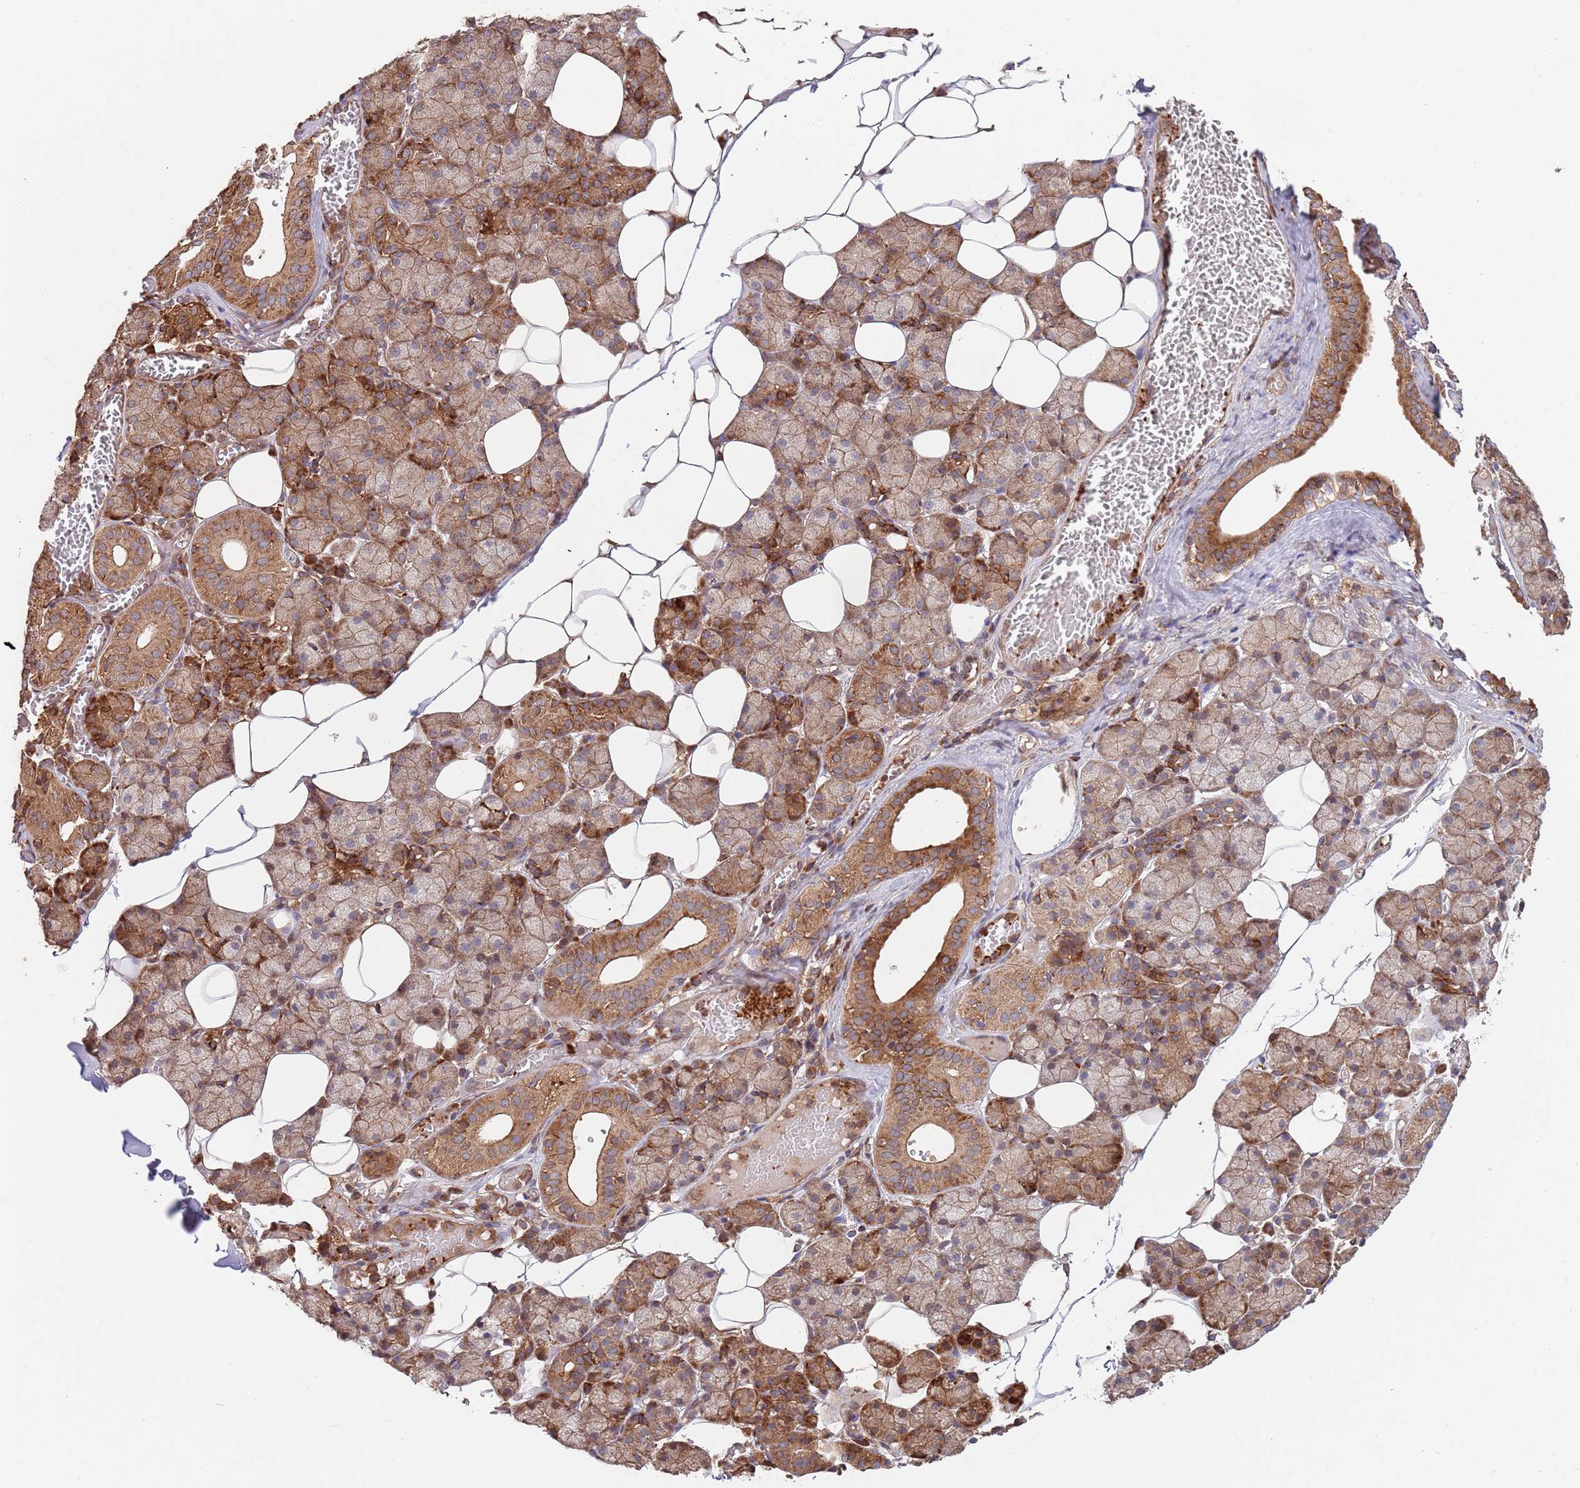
{"staining": {"intensity": "moderate", "quantity": ">75%", "location": "cytoplasmic/membranous"}, "tissue": "salivary gland", "cell_type": "Glandular cells", "image_type": "normal", "snomed": [{"axis": "morphology", "description": "Normal tissue, NOS"}, {"axis": "topography", "description": "Salivary gland"}], "caption": "Salivary gland stained for a protein (brown) shows moderate cytoplasmic/membranous positive staining in approximately >75% of glandular cells.", "gene": "RNF19B", "patient": {"sex": "female", "age": 33}}